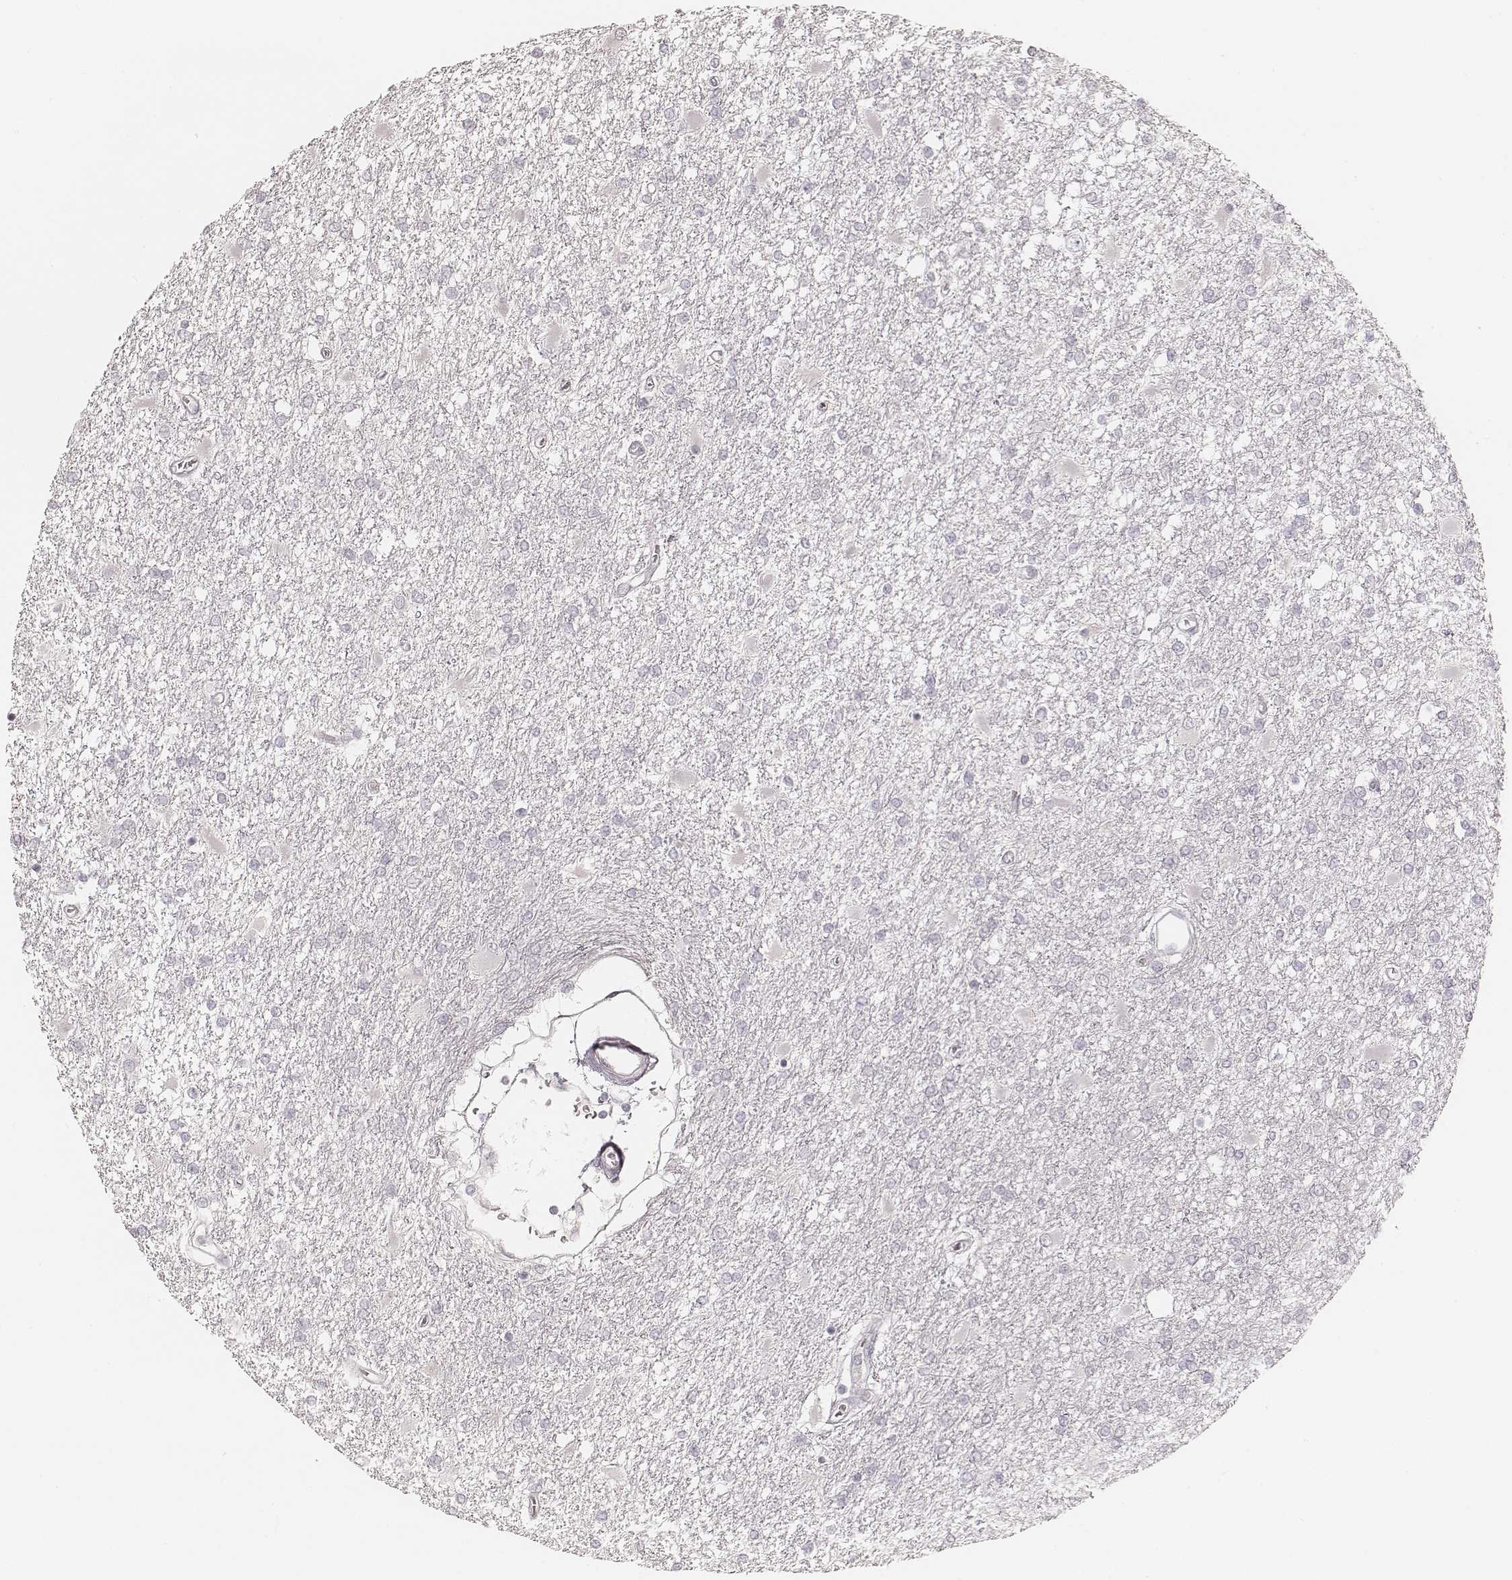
{"staining": {"intensity": "negative", "quantity": "none", "location": "none"}, "tissue": "glioma", "cell_type": "Tumor cells", "image_type": "cancer", "snomed": [{"axis": "morphology", "description": "Glioma, malignant, High grade"}, {"axis": "topography", "description": "Cerebral cortex"}], "caption": "Tumor cells are negative for protein expression in human glioma.", "gene": "TEX37", "patient": {"sex": "male", "age": 79}}